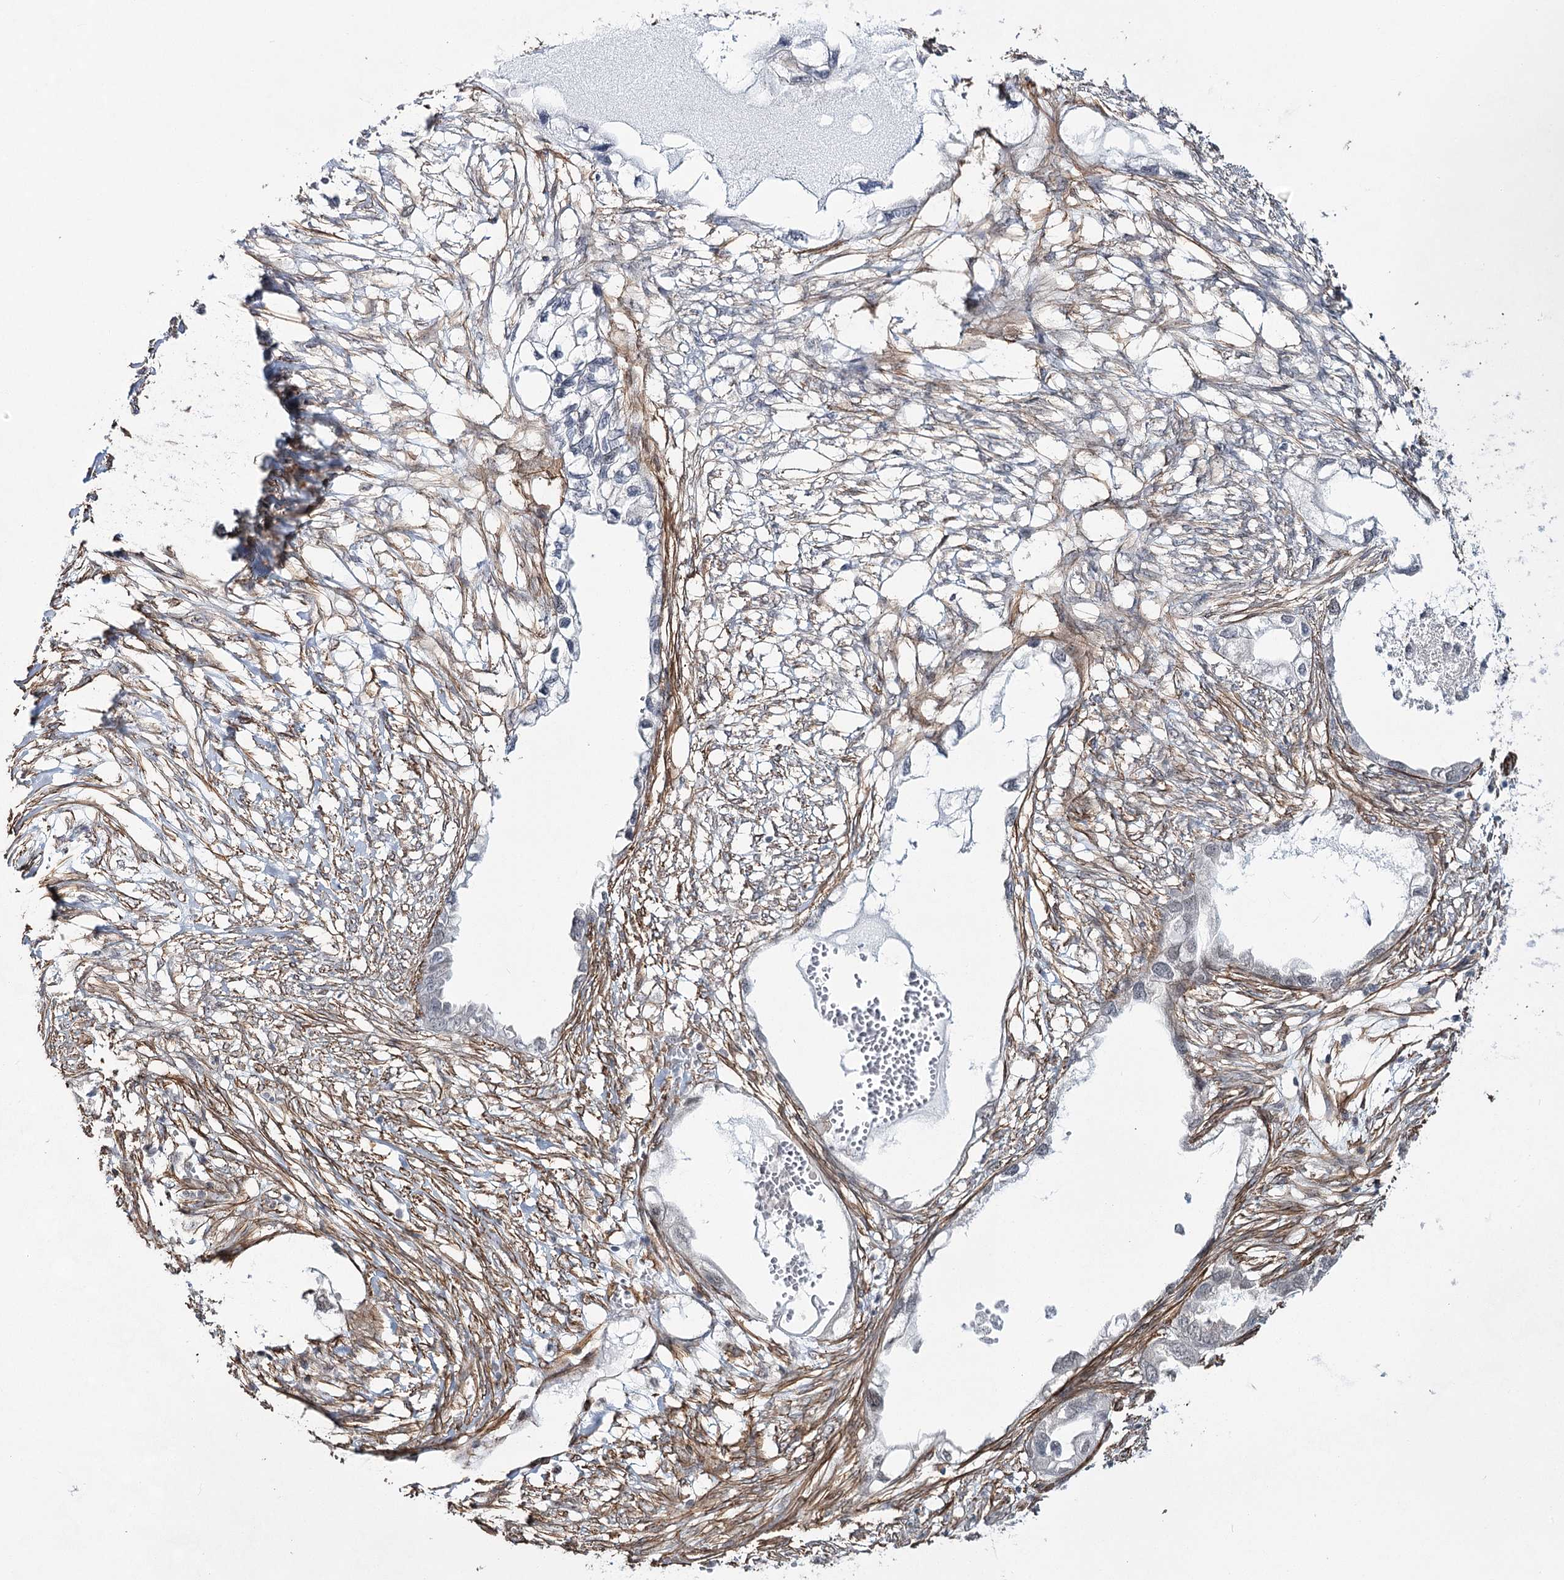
{"staining": {"intensity": "negative", "quantity": "none", "location": "none"}, "tissue": "endometrial cancer", "cell_type": "Tumor cells", "image_type": "cancer", "snomed": [{"axis": "morphology", "description": "Adenocarcinoma, NOS"}, {"axis": "morphology", "description": "Adenocarcinoma, metastatic, NOS"}, {"axis": "topography", "description": "Adipose tissue"}, {"axis": "topography", "description": "Endometrium"}], "caption": "Endometrial cancer (adenocarcinoma) was stained to show a protein in brown. There is no significant staining in tumor cells.", "gene": "CWF19L1", "patient": {"sex": "female", "age": 67}}